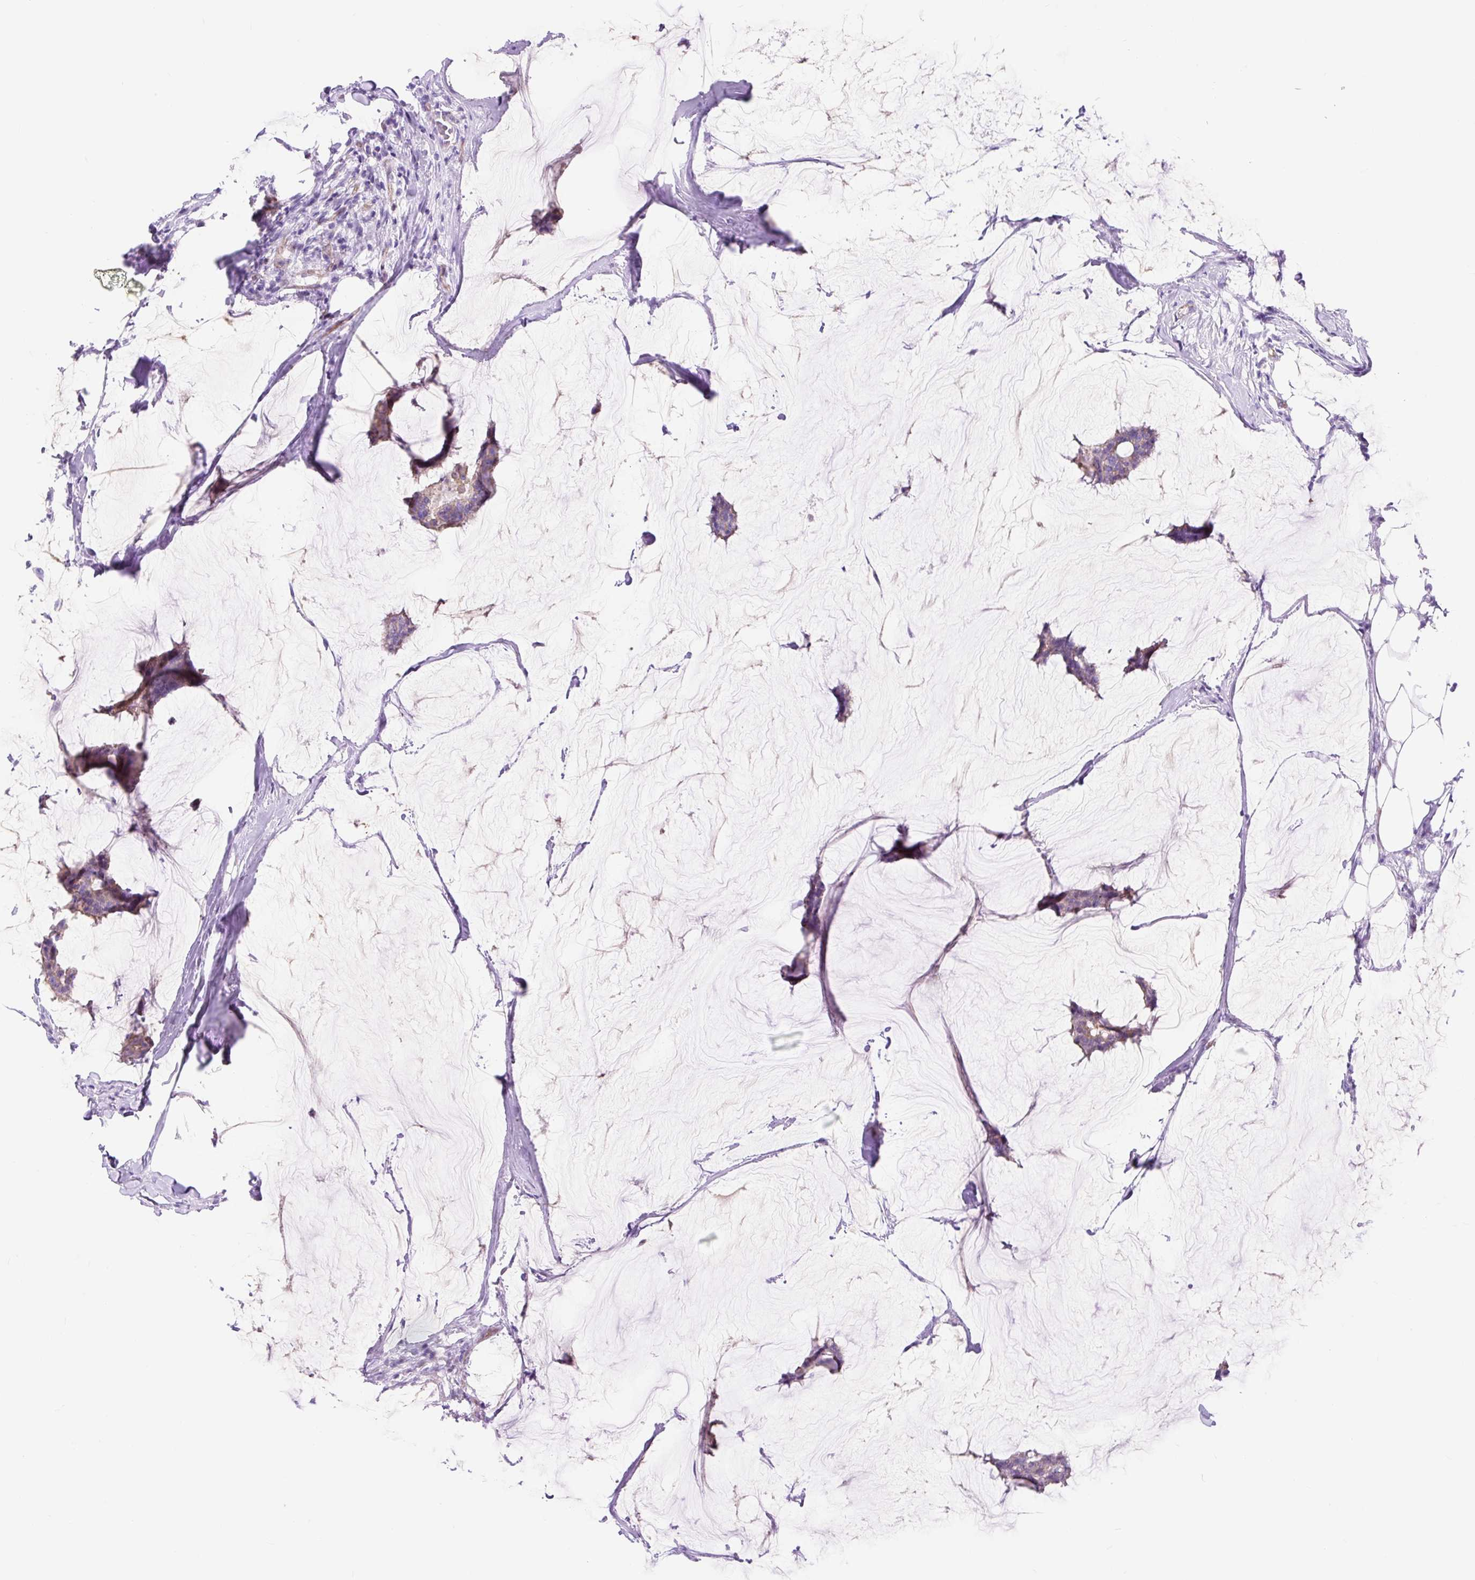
{"staining": {"intensity": "negative", "quantity": "none", "location": "none"}, "tissue": "breast cancer", "cell_type": "Tumor cells", "image_type": "cancer", "snomed": [{"axis": "morphology", "description": "Duct carcinoma"}, {"axis": "topography", "description": "Breast"}], "caption": "Photomicrograph shows no protein expression in tumor cells of breast cancer (infiltrating ductal carcinoma) tissue. (DAB (3,3'-diaminobenzidine) IHC visualized using brightfield microscopy, high magnification).", "gene": "HIP1R", "patient": {"sex": "female", "age": 93}}